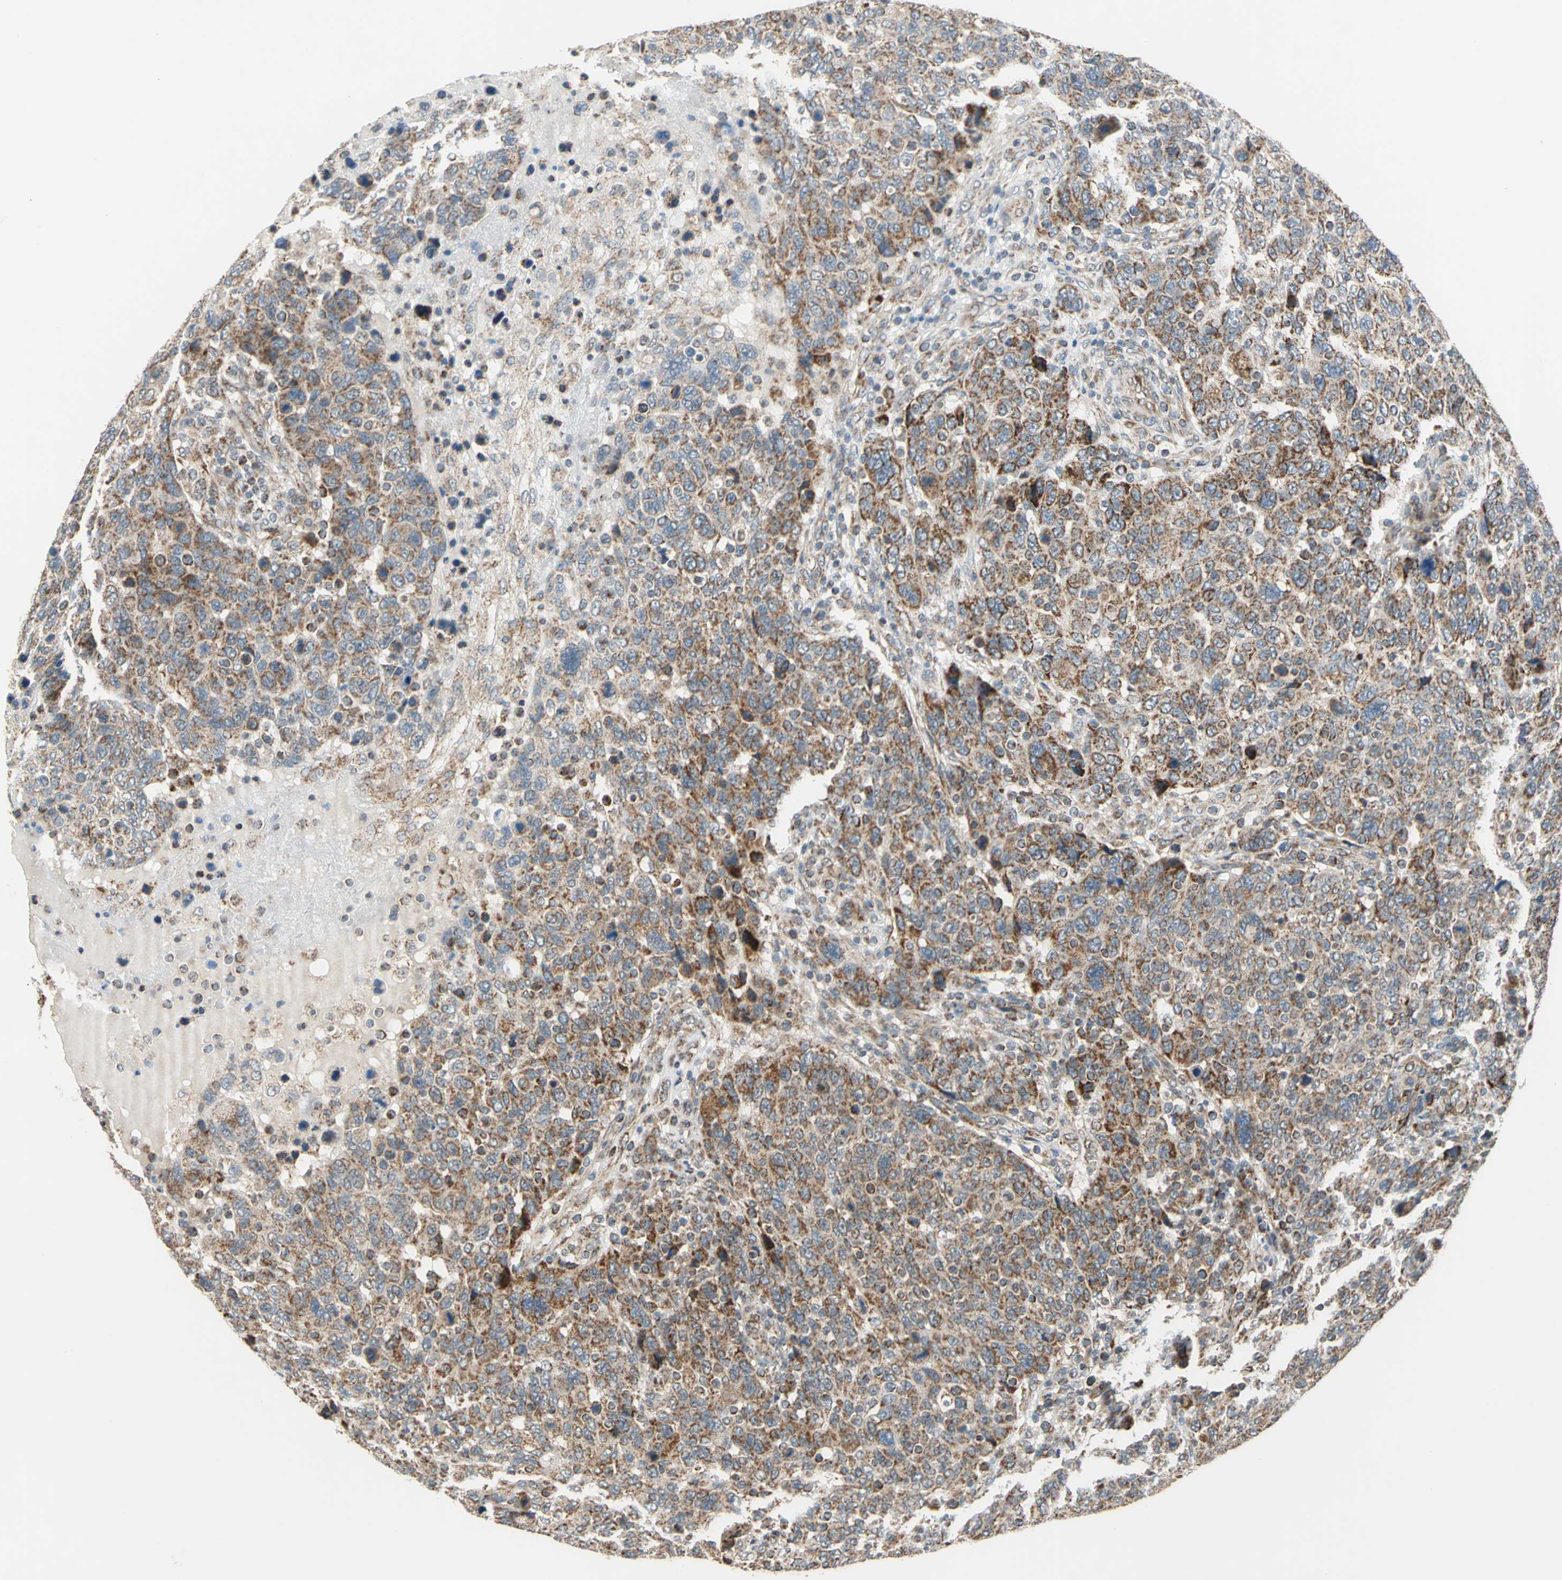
{"staining": {"intensity": "moderate", "quantity": ">75%", "location": "cytoplasmic/membranous"}, "tissue": "breast cancer", "cell_type": "Tumor cells", "image_type": "cancer", "snomed": [{"axis": "morphology", "description": "Duct carcinoma"}, {"axis": "topography", "description": "Breast"}], "caption": "Immunohistochemistry of breast cancer (infiltrating ductal carcinoma) exhibits medium levels of moderate cytoplasmic/membranous staining in about >75% of tumor cells.", "gene": "MRPS22", "patient": {"sex": "female", "age": 37}}